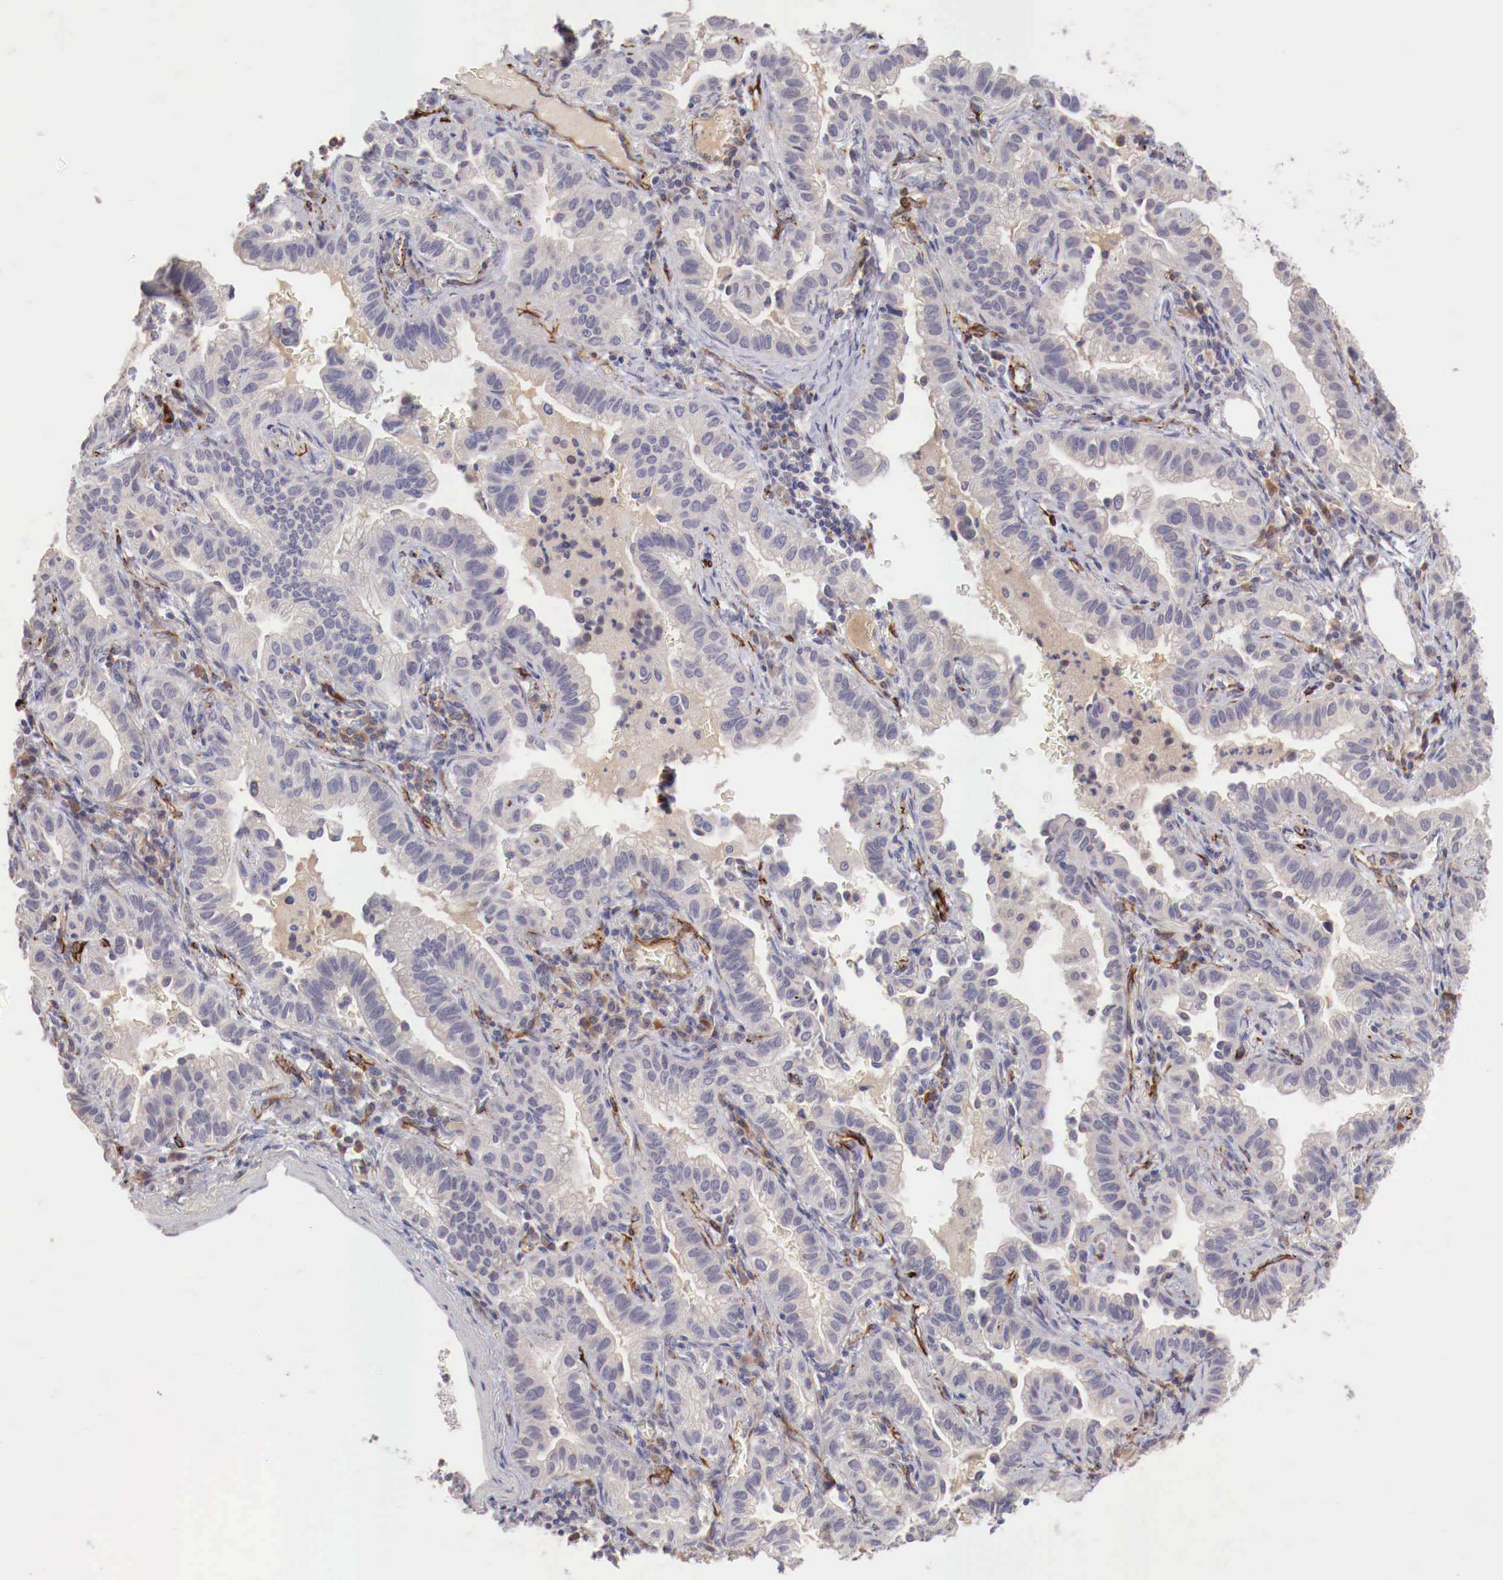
{"staining": {"intensity": "negative", "quantity": "none", "location": "none"}, "tissue": "lung cancer", "cell_type": "Tumor cells", "image_type": "cancer", "snomed": [{"axis": "morphology", "description": "Adenocarcinoma, NOS"}, {"axis": "topography", "description": "Lung"}], "caption": "Human lung adenocarcinoma stained for a protein using immunohistochemistry reveals no positivity in tumor cells.", "gene": "WT1", "patient": {"sex": "female", "age": 50}}